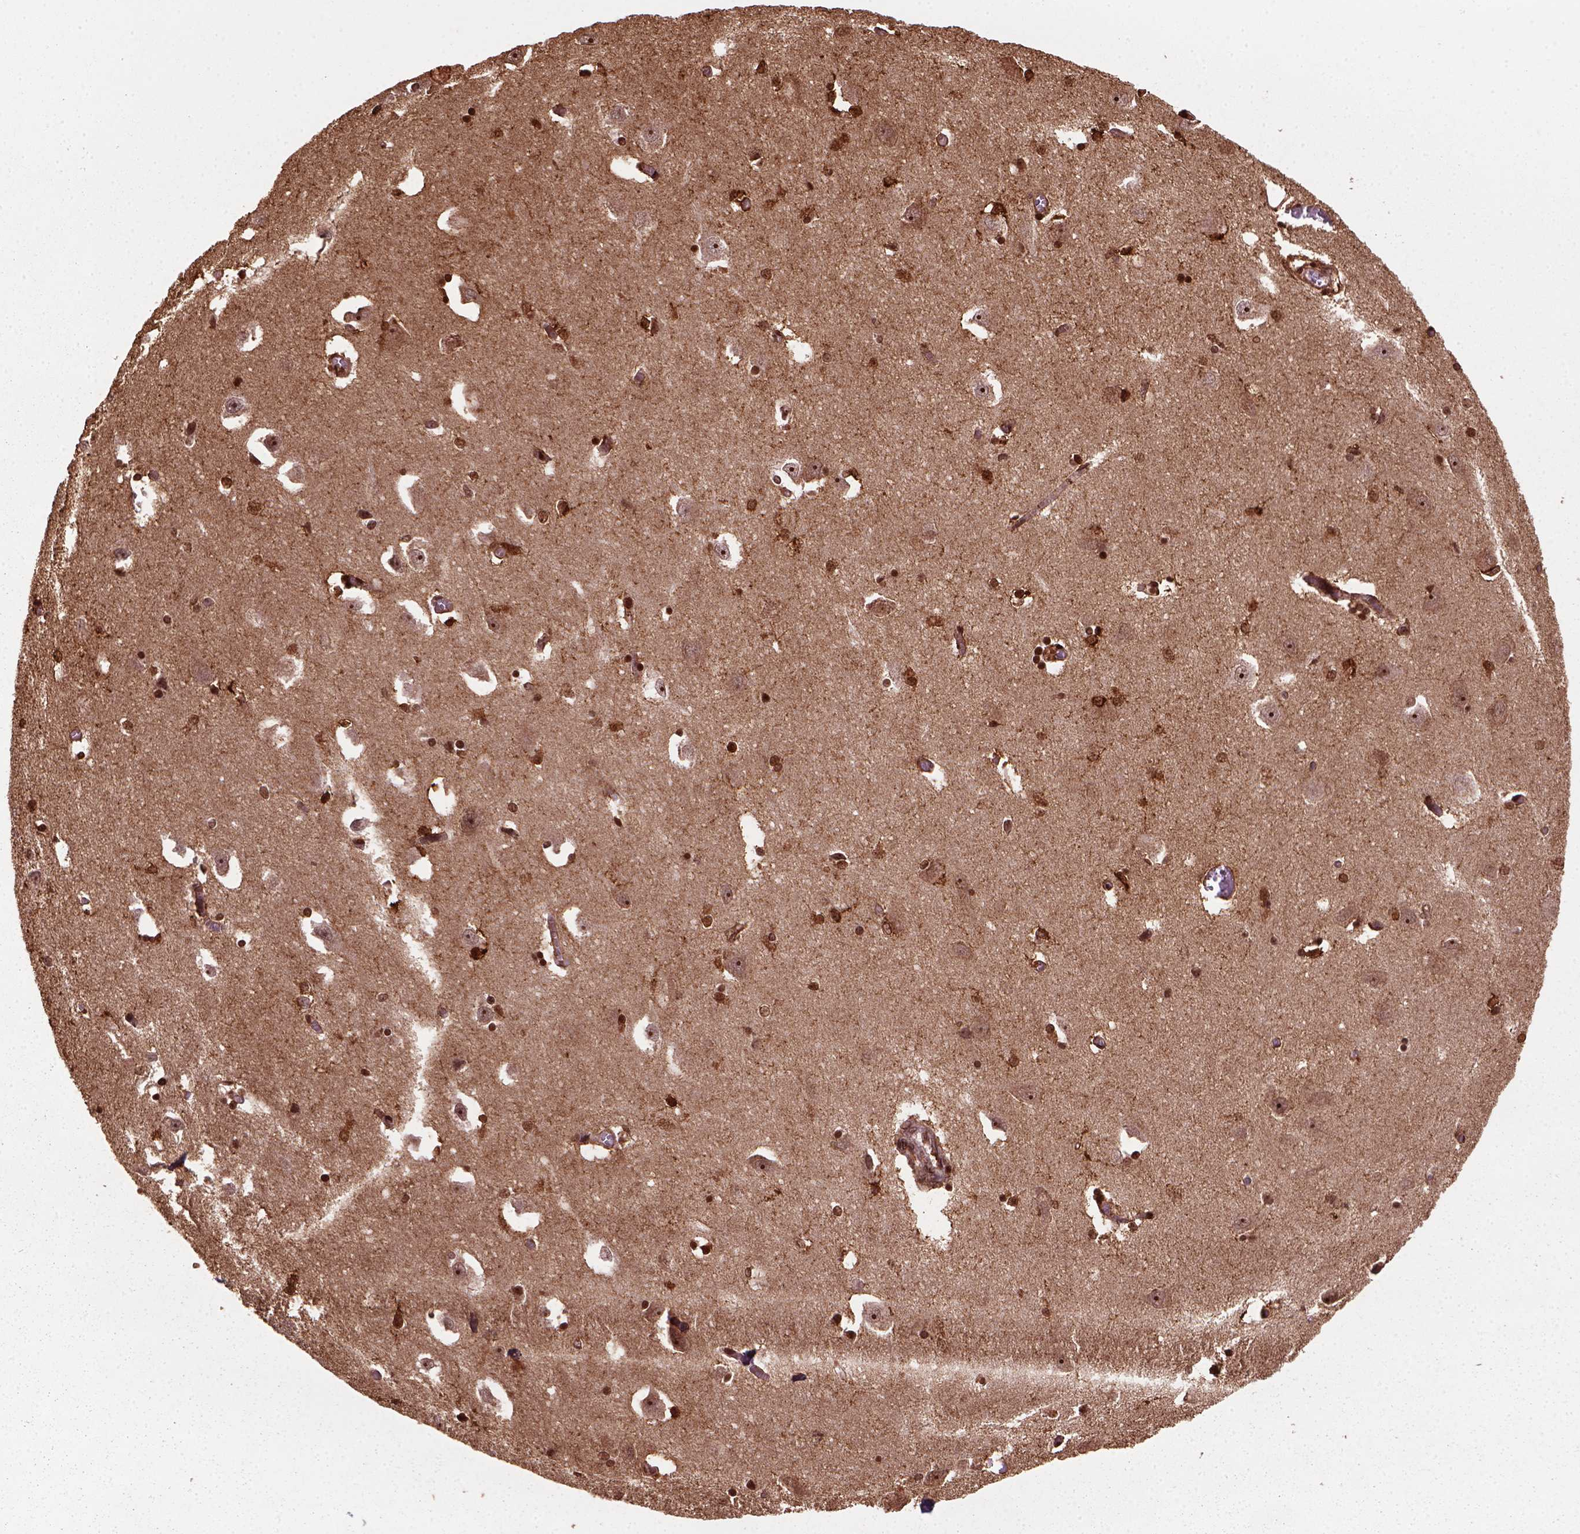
{"staining": {"intensity": "strong", "quantity": "<25%", "location": "cytoplasmic/membranous,nuclear"}, "tissue": "caudate", "cell_type": "Glial cells", "image_type": "normal", "snomed": [{"axis": "morphology", "description": "Normal tissue, NOS"}, {"axis": "topography", "description": "Lateral ventricle wall"}, {"axis": "topography", "description": "Hippocampus"}], "caption": "The micrograph demonstrates staining of unremarkable caudate, revealing strong cytoplasmic/membranous,nuclear protein expression (brown color) within glial cells.", "gene": "MARCKS", "patient": {"sex": "female", "age": 63}}